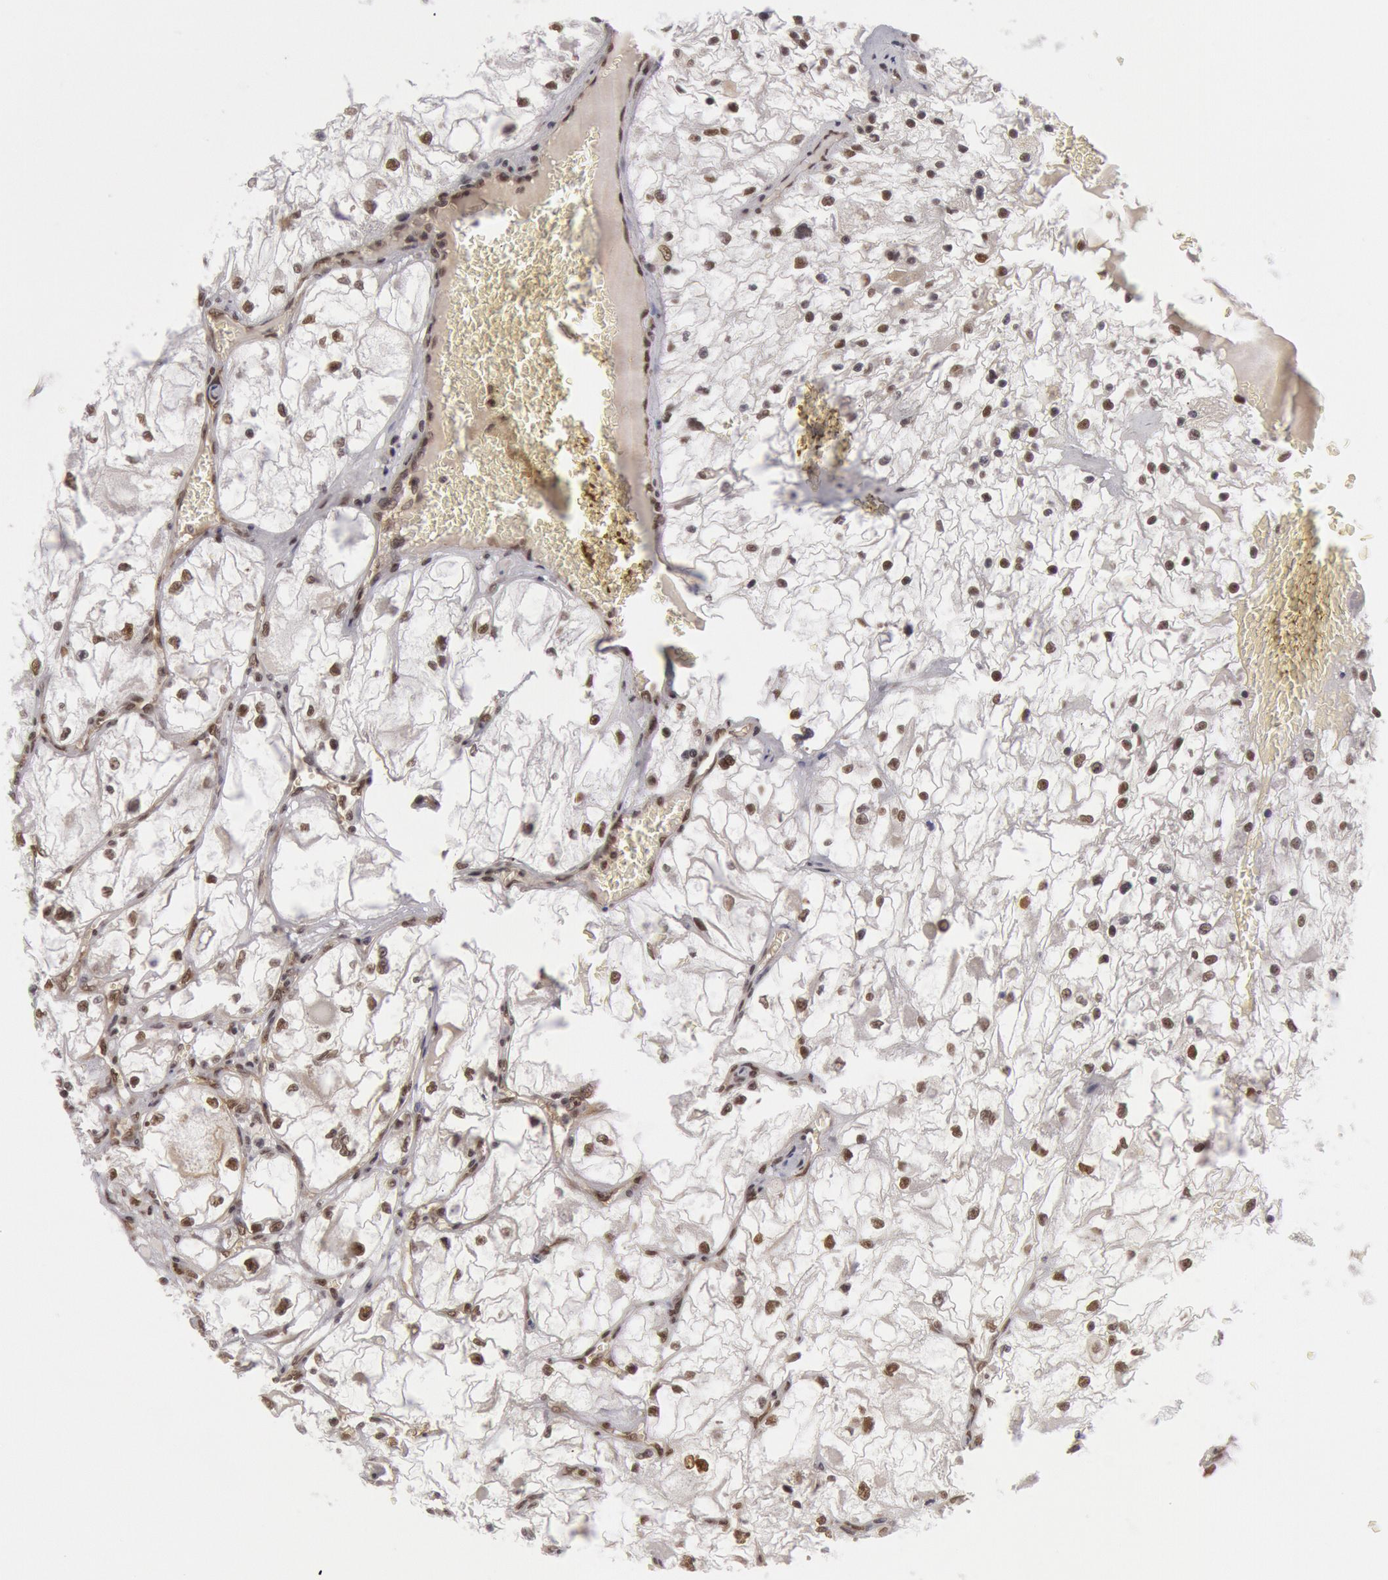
{"staining": {"intensity": "negative", "quantity": "none", "location": "none"}, "tissue": "renal cancer", "cell_type": "Tumor cells", "image_type": "cancer", "snomed": [{"axis": "morphology", "description": "Adenocarcinoma, NOS"}, {"axis": "topography", "description": "Kidney"}], "caption": "Tumor cells are negative for protein expression in human renal cancer (adenocarcinoma). Brightfield microscopy of immunohistochemistry (IHC) stained with DAB (3,3'-diaminobenzidine) (brown) and hematoxylin (blue), captured at high magnification.", "gene": "PPP4R3B", "patient": {"sex": "male", "age": 61}}